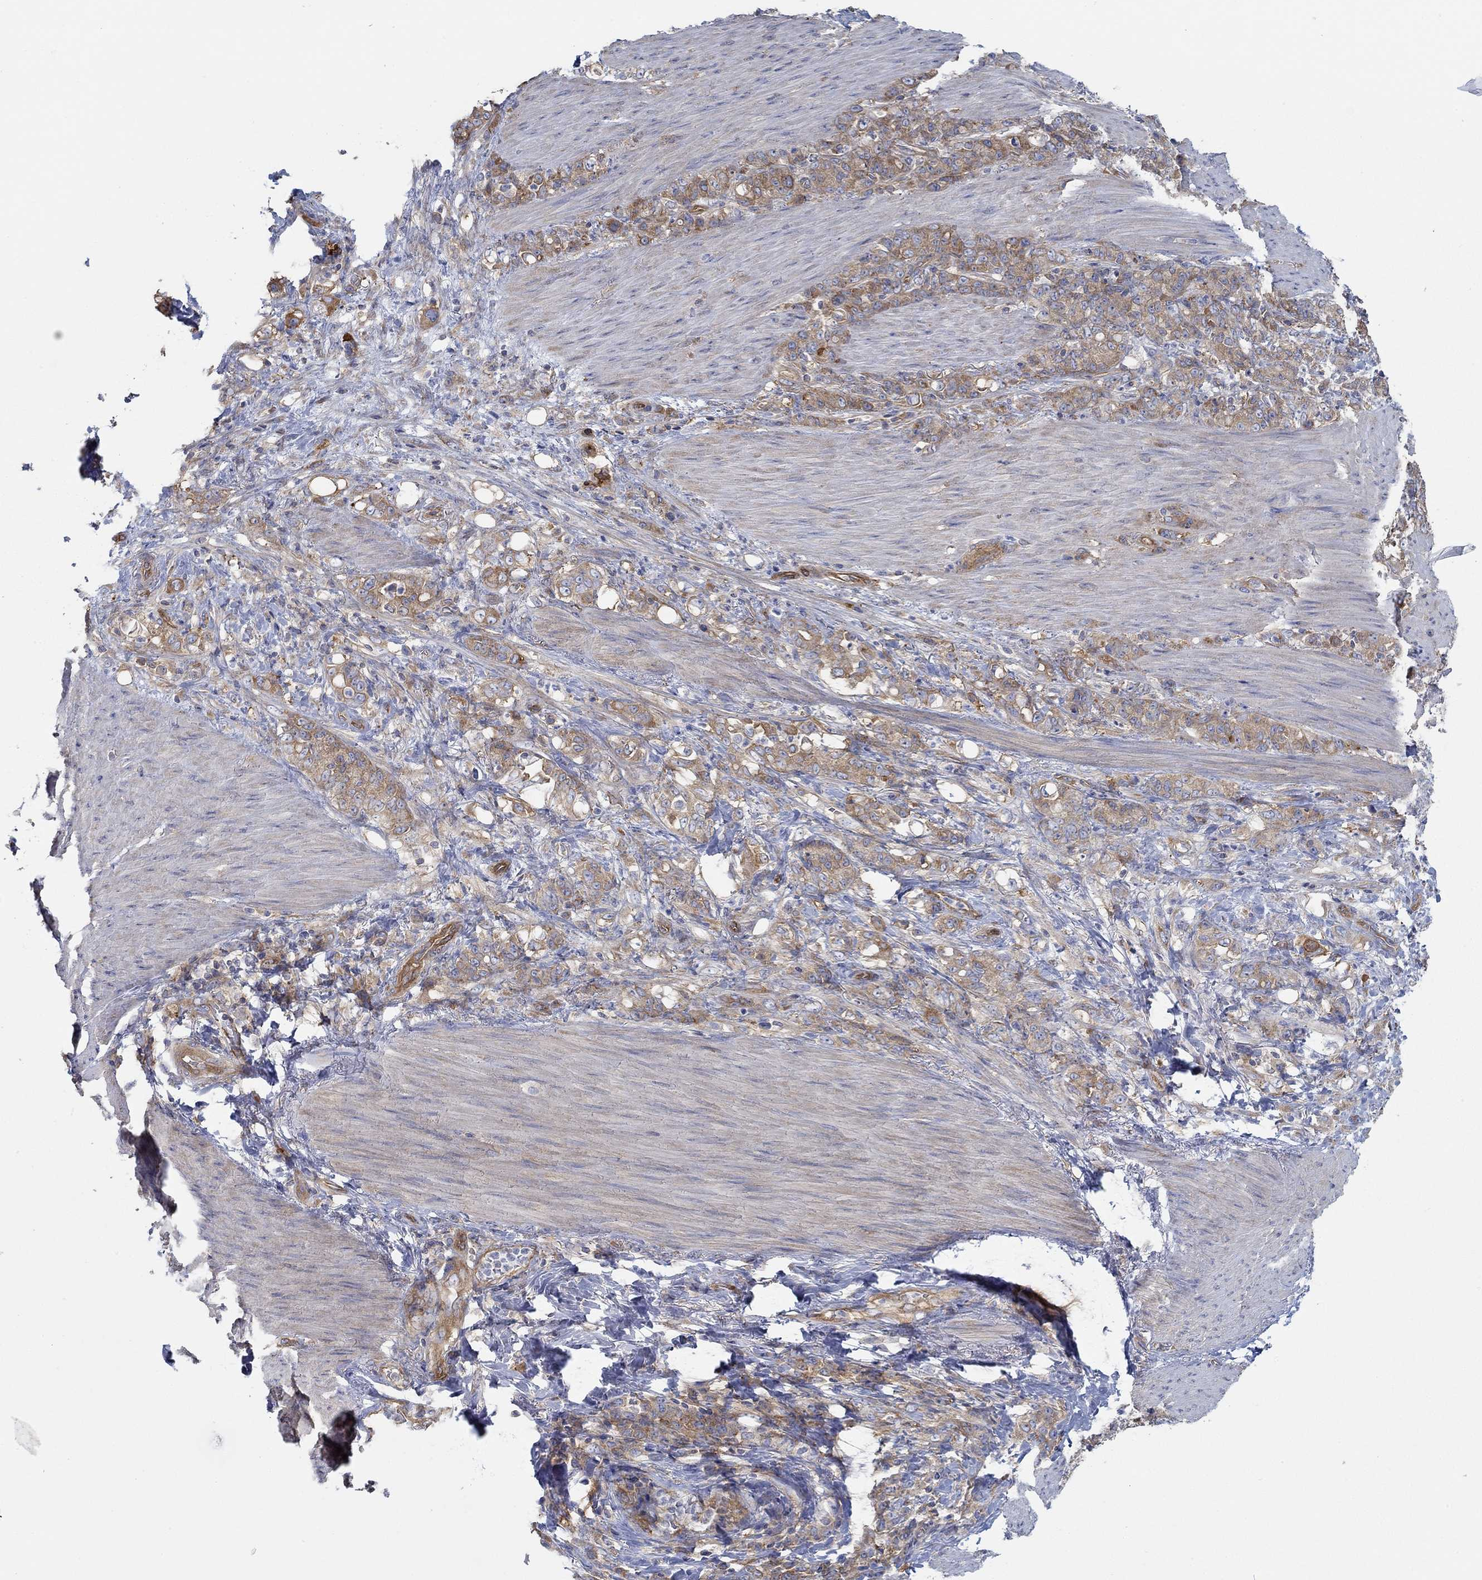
{"staining": {"intensity": "moderate", "quantity": ">75%", "location": "cytoplasmic/membranous"}, "tissue": "stomach cancer", "cell_type": "Tumor cells", "image_type": "cancer", "snomed": [{"axis": "morphology", "description": "Normal tissue, NOS"}, {"axis": "morphology", "description": "Adenocarcinoma, NOS"}, {"axis": "topography", "description": "Stomach"}], "caption": "IHC of human adenocarcinoma (stomach) reveals medium levels of moderate cytoplasmic/membranous expression in approximately >75% of tumor cells.", "gene": "SPAG9", "patient": {"sex": "female", "age": 79}}